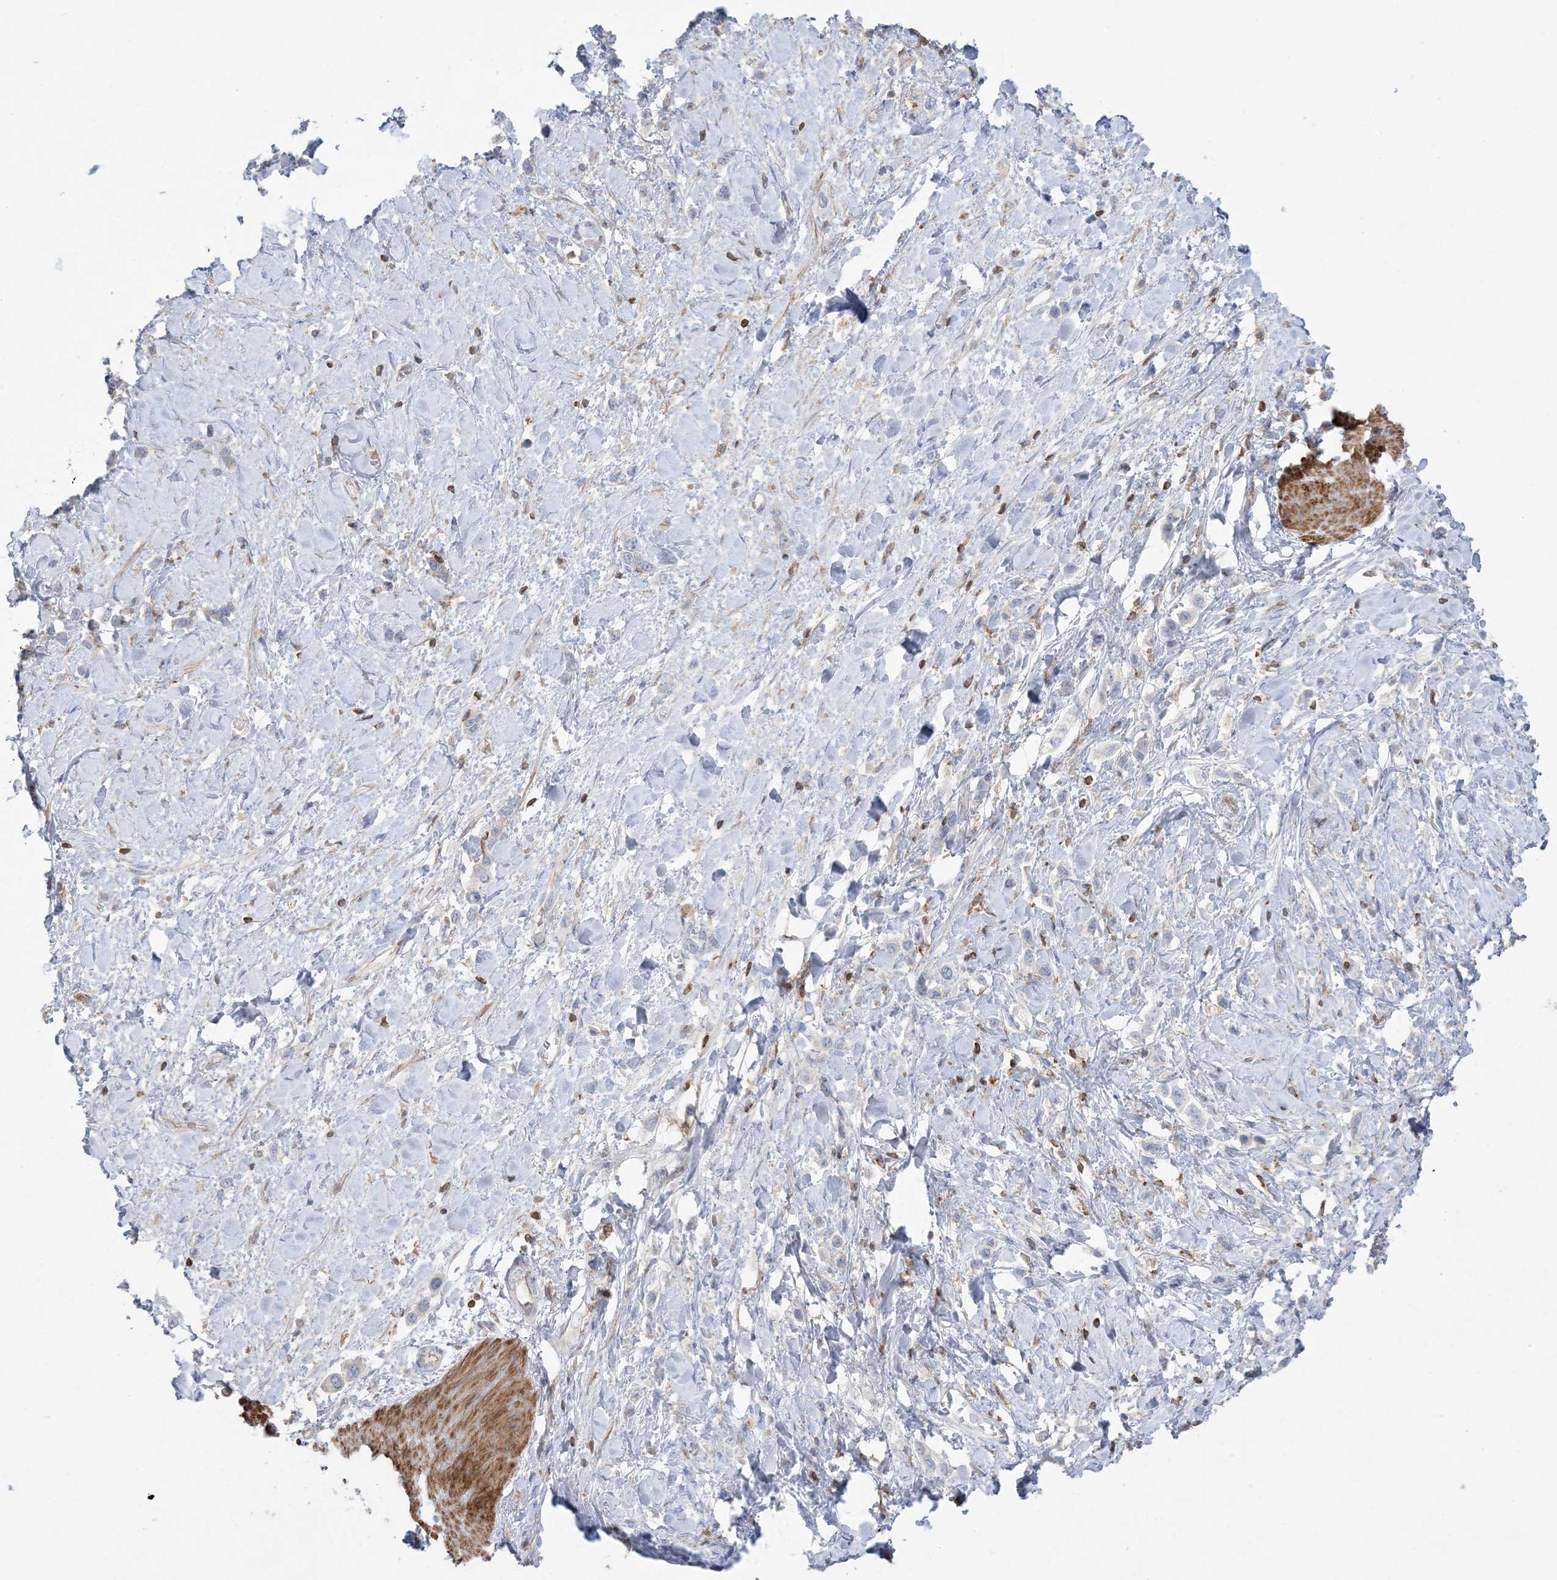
{"staining": {"intensity": "negative", "quantity": "none", "location": "none"}, "tissue": "stomach cancer", "cell_type": "Tumor cells", "image_type": "cancer", "snomed": [{"axis": "morphology", "description": "Normal tissue, NOS"}, {"axis": "morphology", "description": "Adenocarcinoma, NOS"}, {"axis": "topography", "description": "Stomach, upper"}, {"axis": "topography", "description": "Stomach"}], "caption": "DAB immunohistochemical staining of human stomach cancer (adenocarcinoma) exhibits no significant positivity in tumor cells.", "gene": "ARHGAP30", "patient": {"sex": "female", "age": 65}}